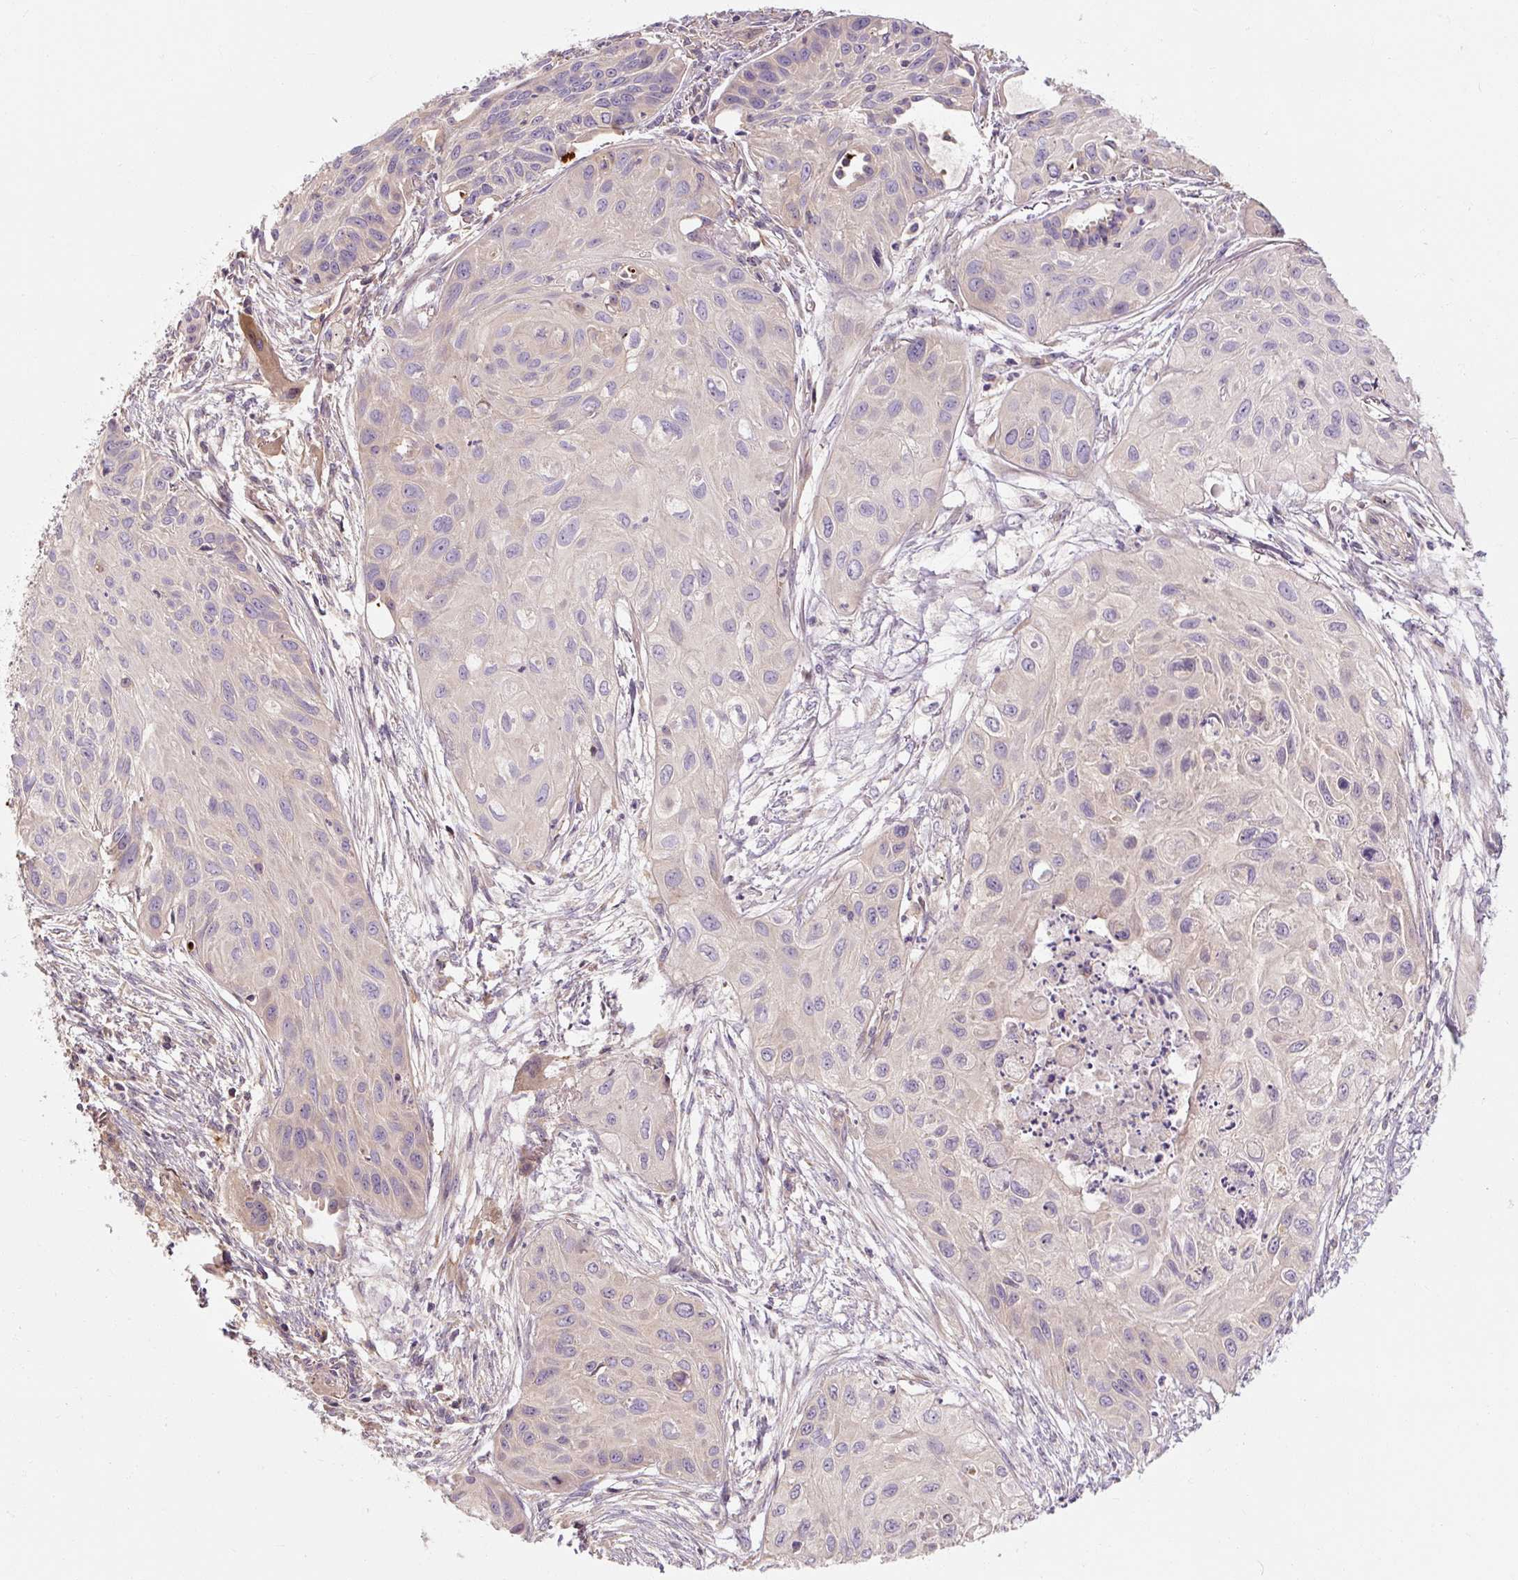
{"staining": {"intensity": "negative", "quantity": "none", "location": "none"}, "tissue": "lung cancer", "cell_type": "Tumor cells", "image_type": "cancer", "snomed": [{"axis": "morphology", "description": "Squamous cell carcinoma, NOS"}, {"axis": "topography", "description": "Lung"}], "caption": "Tumor cells are negative for brown protein staining in lung cancer.", "gene": "RB1CC1", "patient": {"sex": "male", "age": 71}}